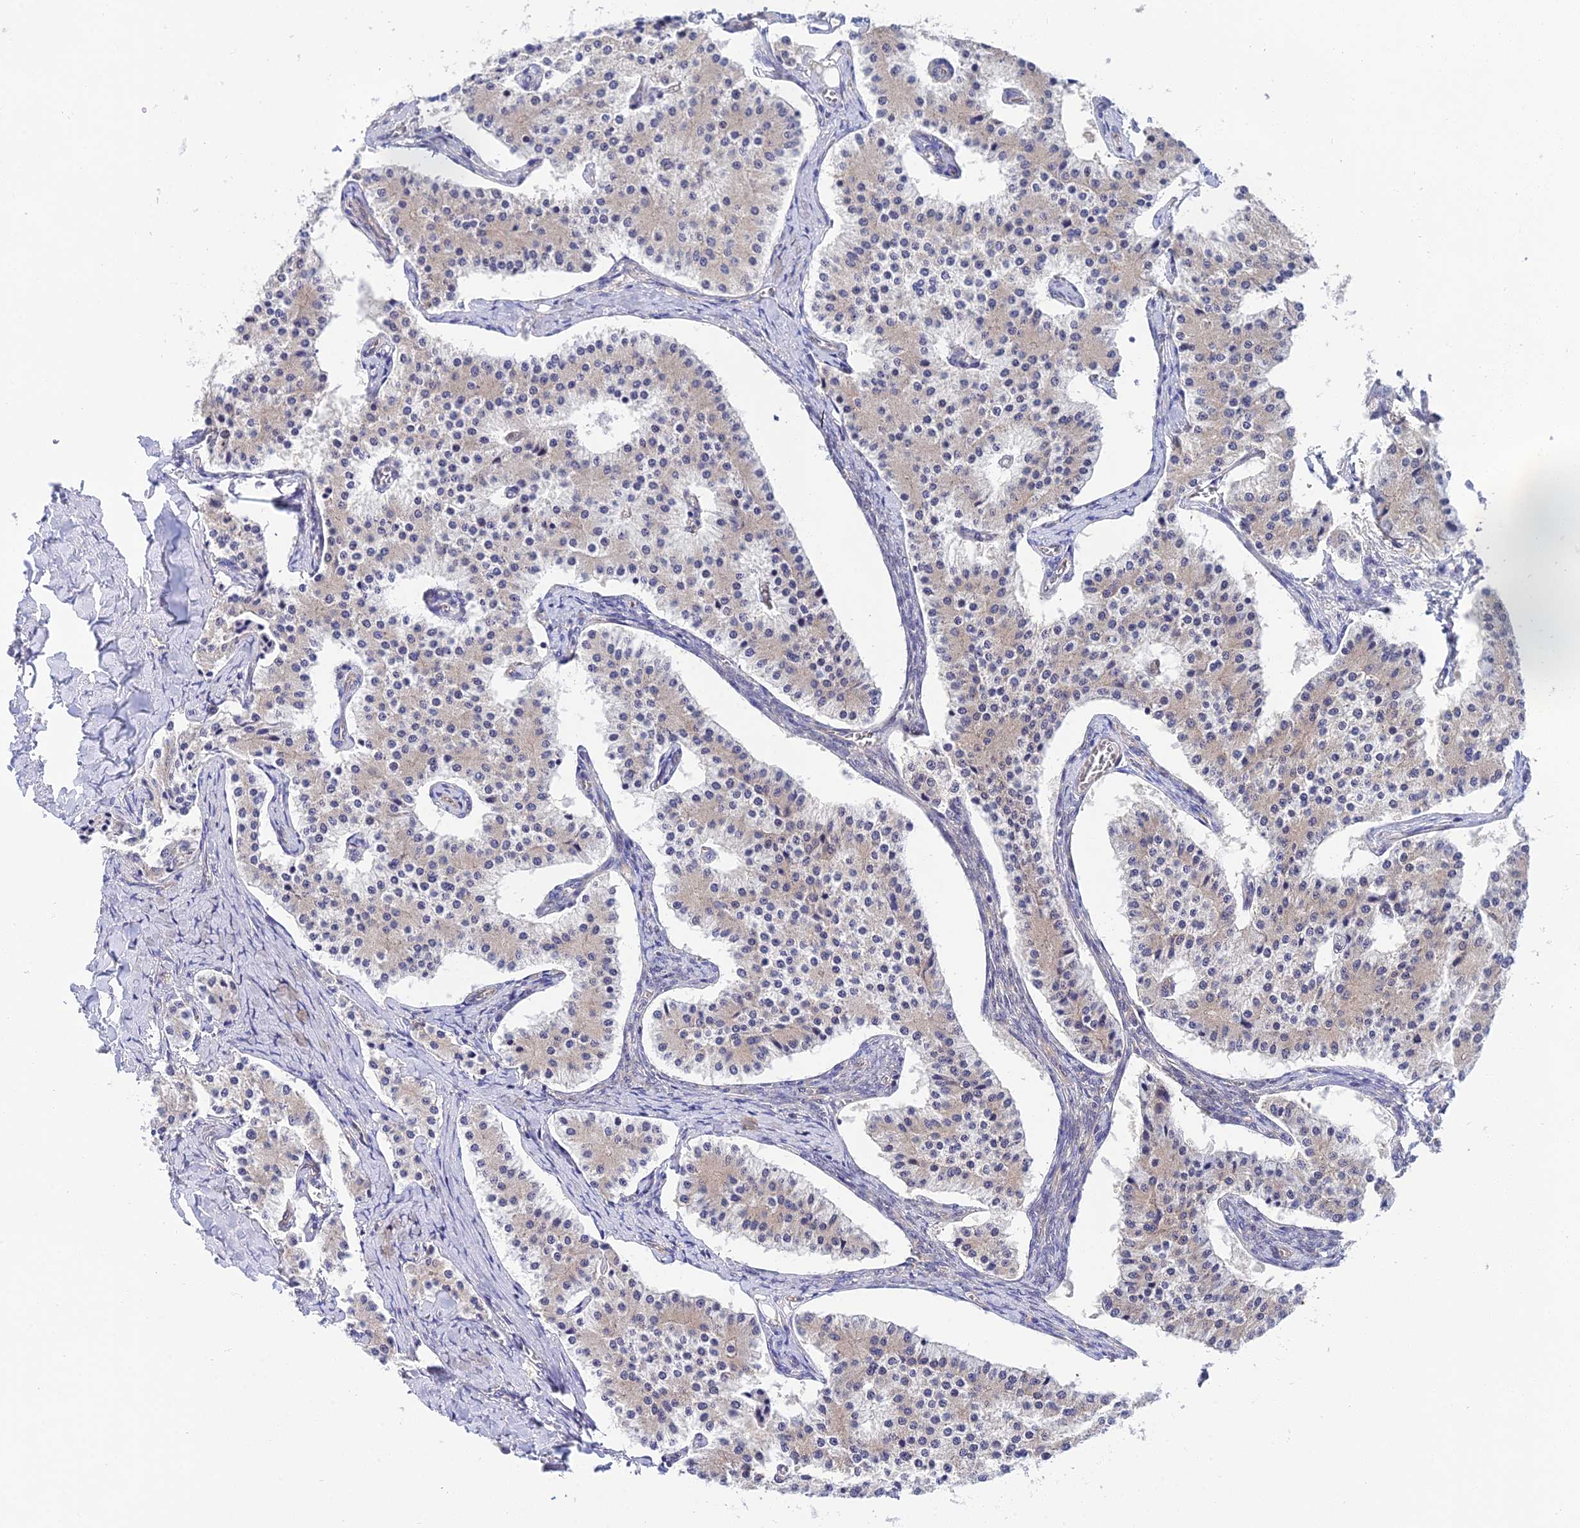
{"staining": {"intensity": "weak", "quantity": "<25%", "location": "cytoplasmic/membranous"}, "tissue": "carcinoid", "cell_type": "Tumor cells", "image_type": "cancer", "snomed": [{"axis": "morphology", "description": "Carcinoid, malignant, NOS"}, {"axis": "topography", "description": "Colon"}], "caption": "Tumor cells are negative for brown protein staining in carcinoid.", "gene": "PPP2R2C", "patient": {"sex": "female", "age": 52}}